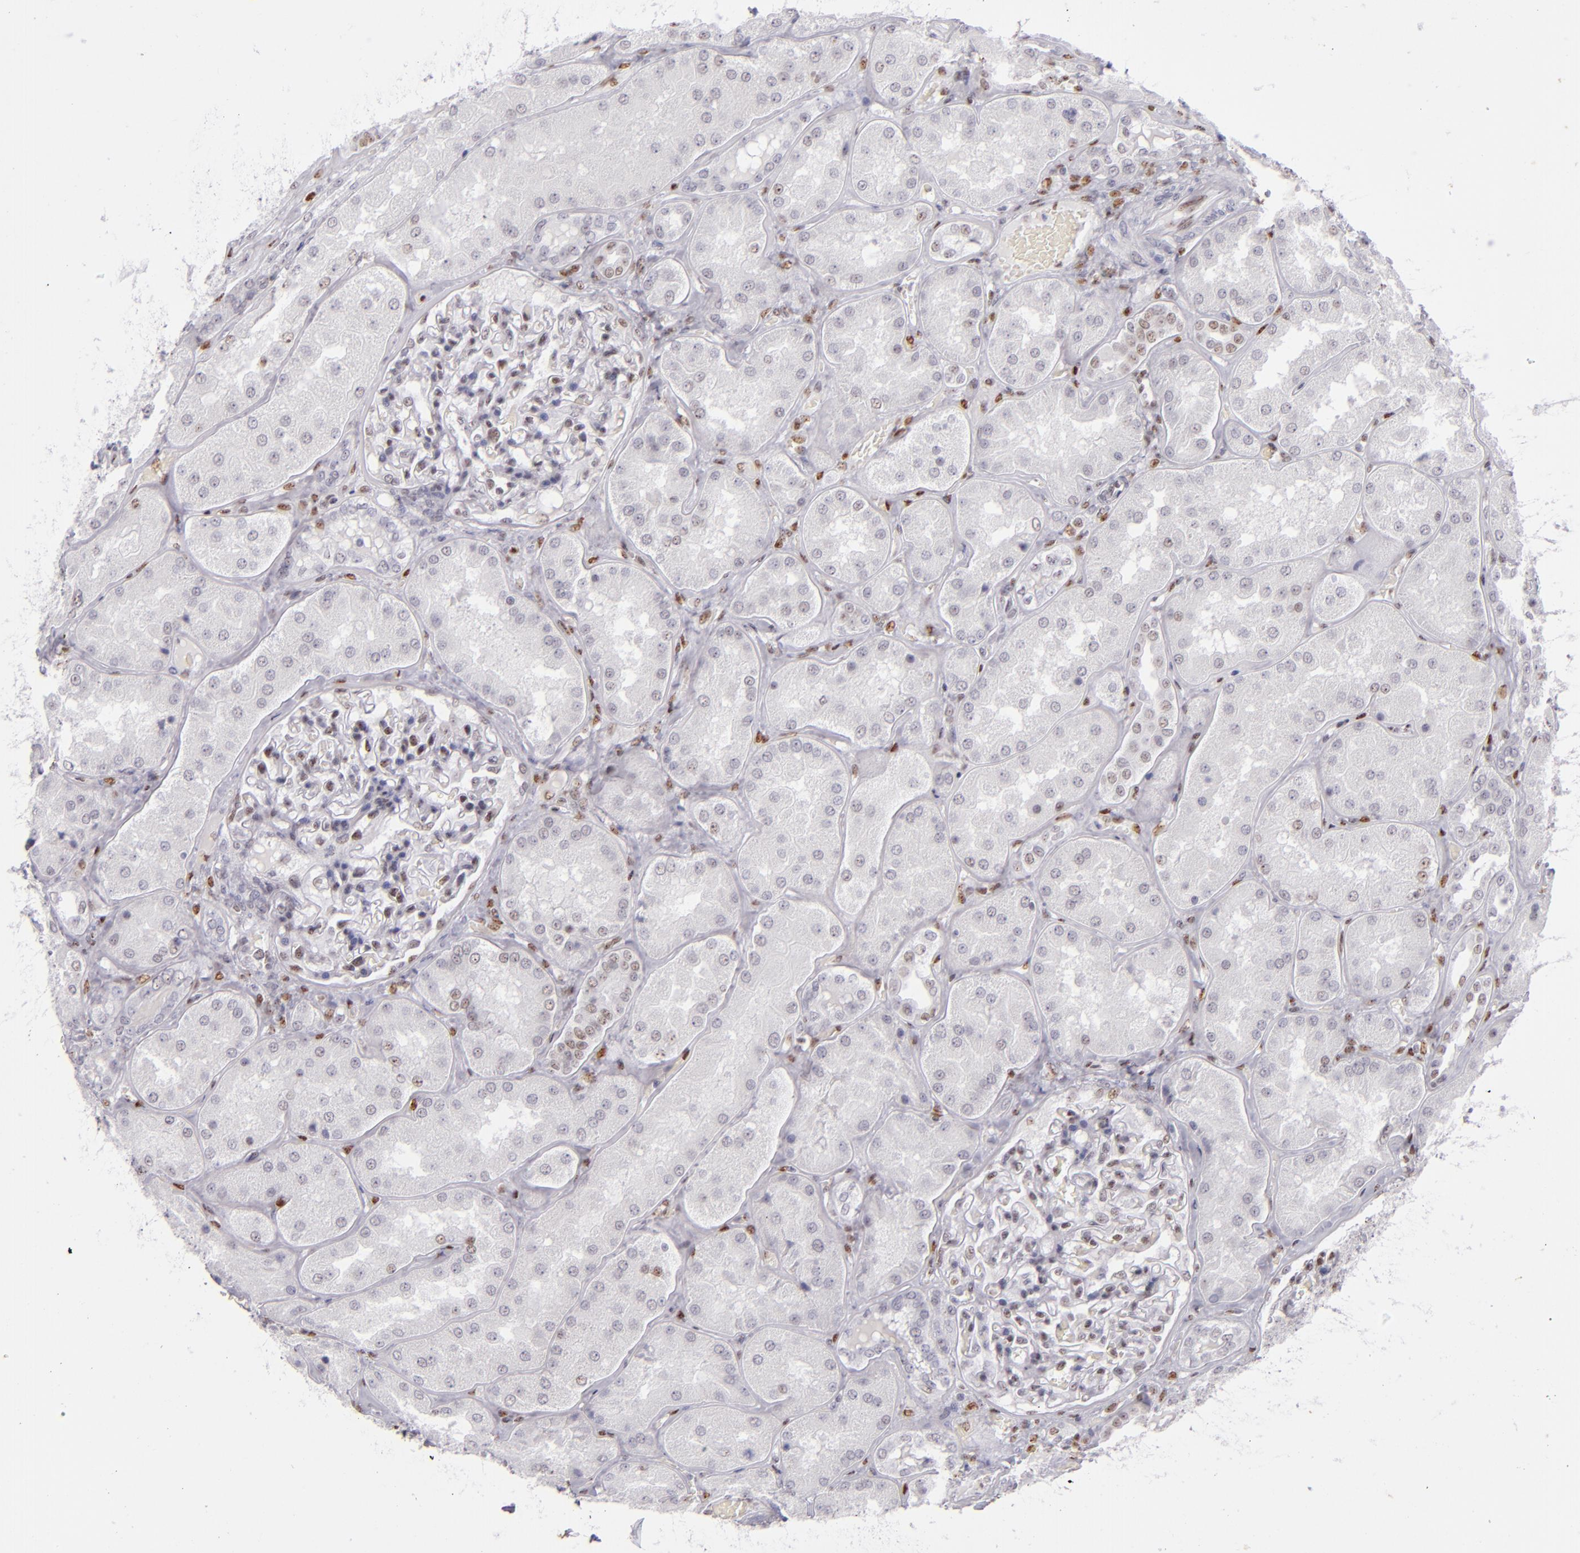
{"staining": {"intensity": "moderate", "quantity": "<25%", "location": "nuclear"}, "tissue": "kidney", "cell_type": "Cells in glomeruli", "image_type": "normal", "snomed": [{"axis": "morphology", "description": "Normal tissue, NOS"}, {"axis": "topography", "description": "Kidney"}], "caption": "Immunohistochemical staining of normal kidney exhibits moderate nuclear protein staining in approximately <25% of cells in glomeruli.", "gene": "TOP3A", "patient": {"sex": "female", "age": 56}}